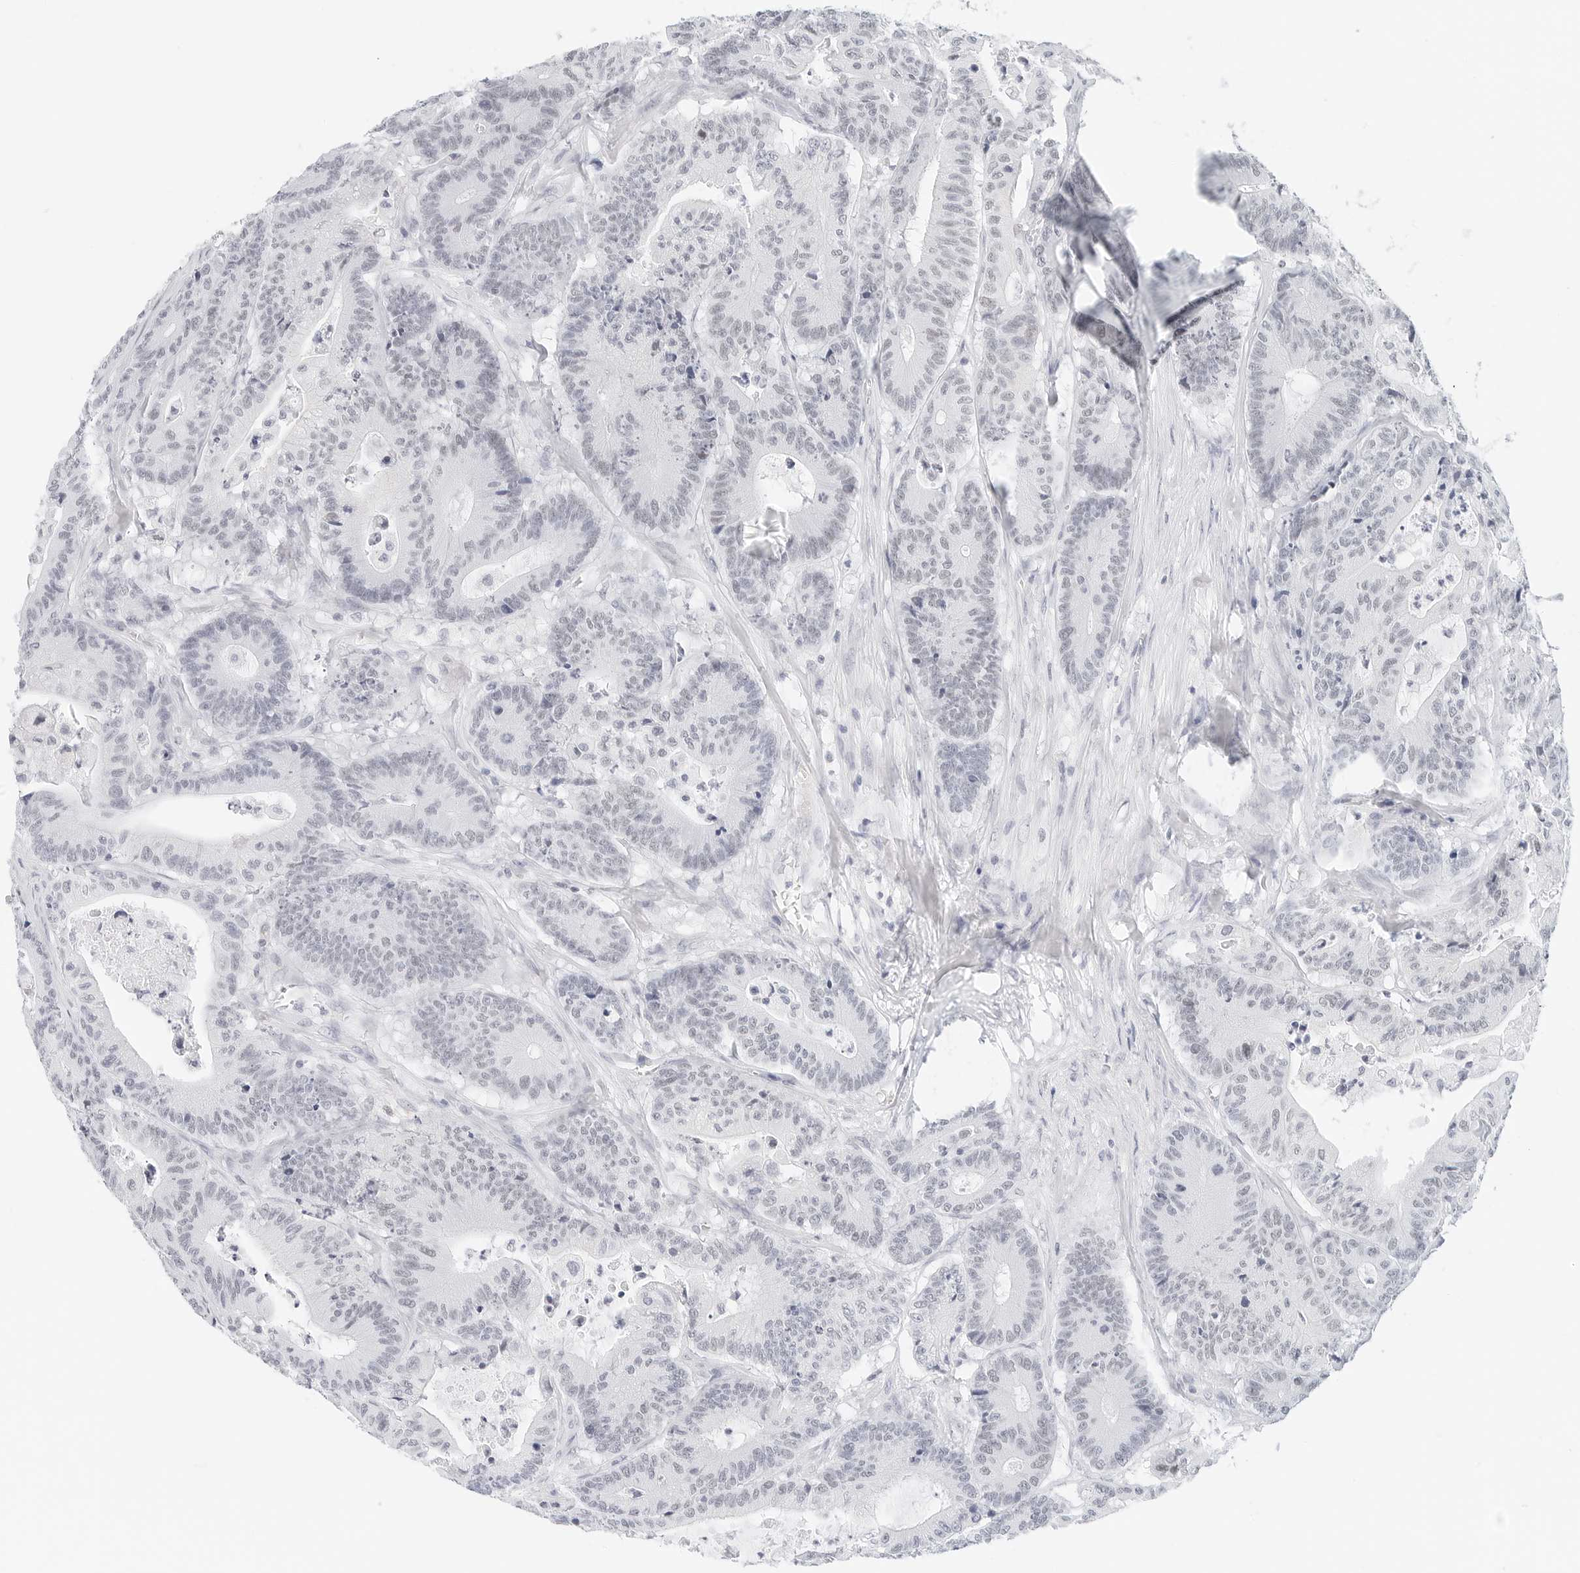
{"staining": {"intensity": "negative", "quantity": "none", "location": "none"}, "tissue": "colorectal cancer", "cell_type": "Tumor cells", "image_type": "cancer", "snomed": [{"axis": "morphology", "description": "Adenocarcinoma, NOS"}, {"axis": "topography", "description": "Colon"}], "caption": "A photomicrograph of colorectal cancer (adenocarcinoma) stained for a protein displays no brown staining in tumor cells.", "gene": "CD22", "patient": {"sex": "female", "age": 84}}